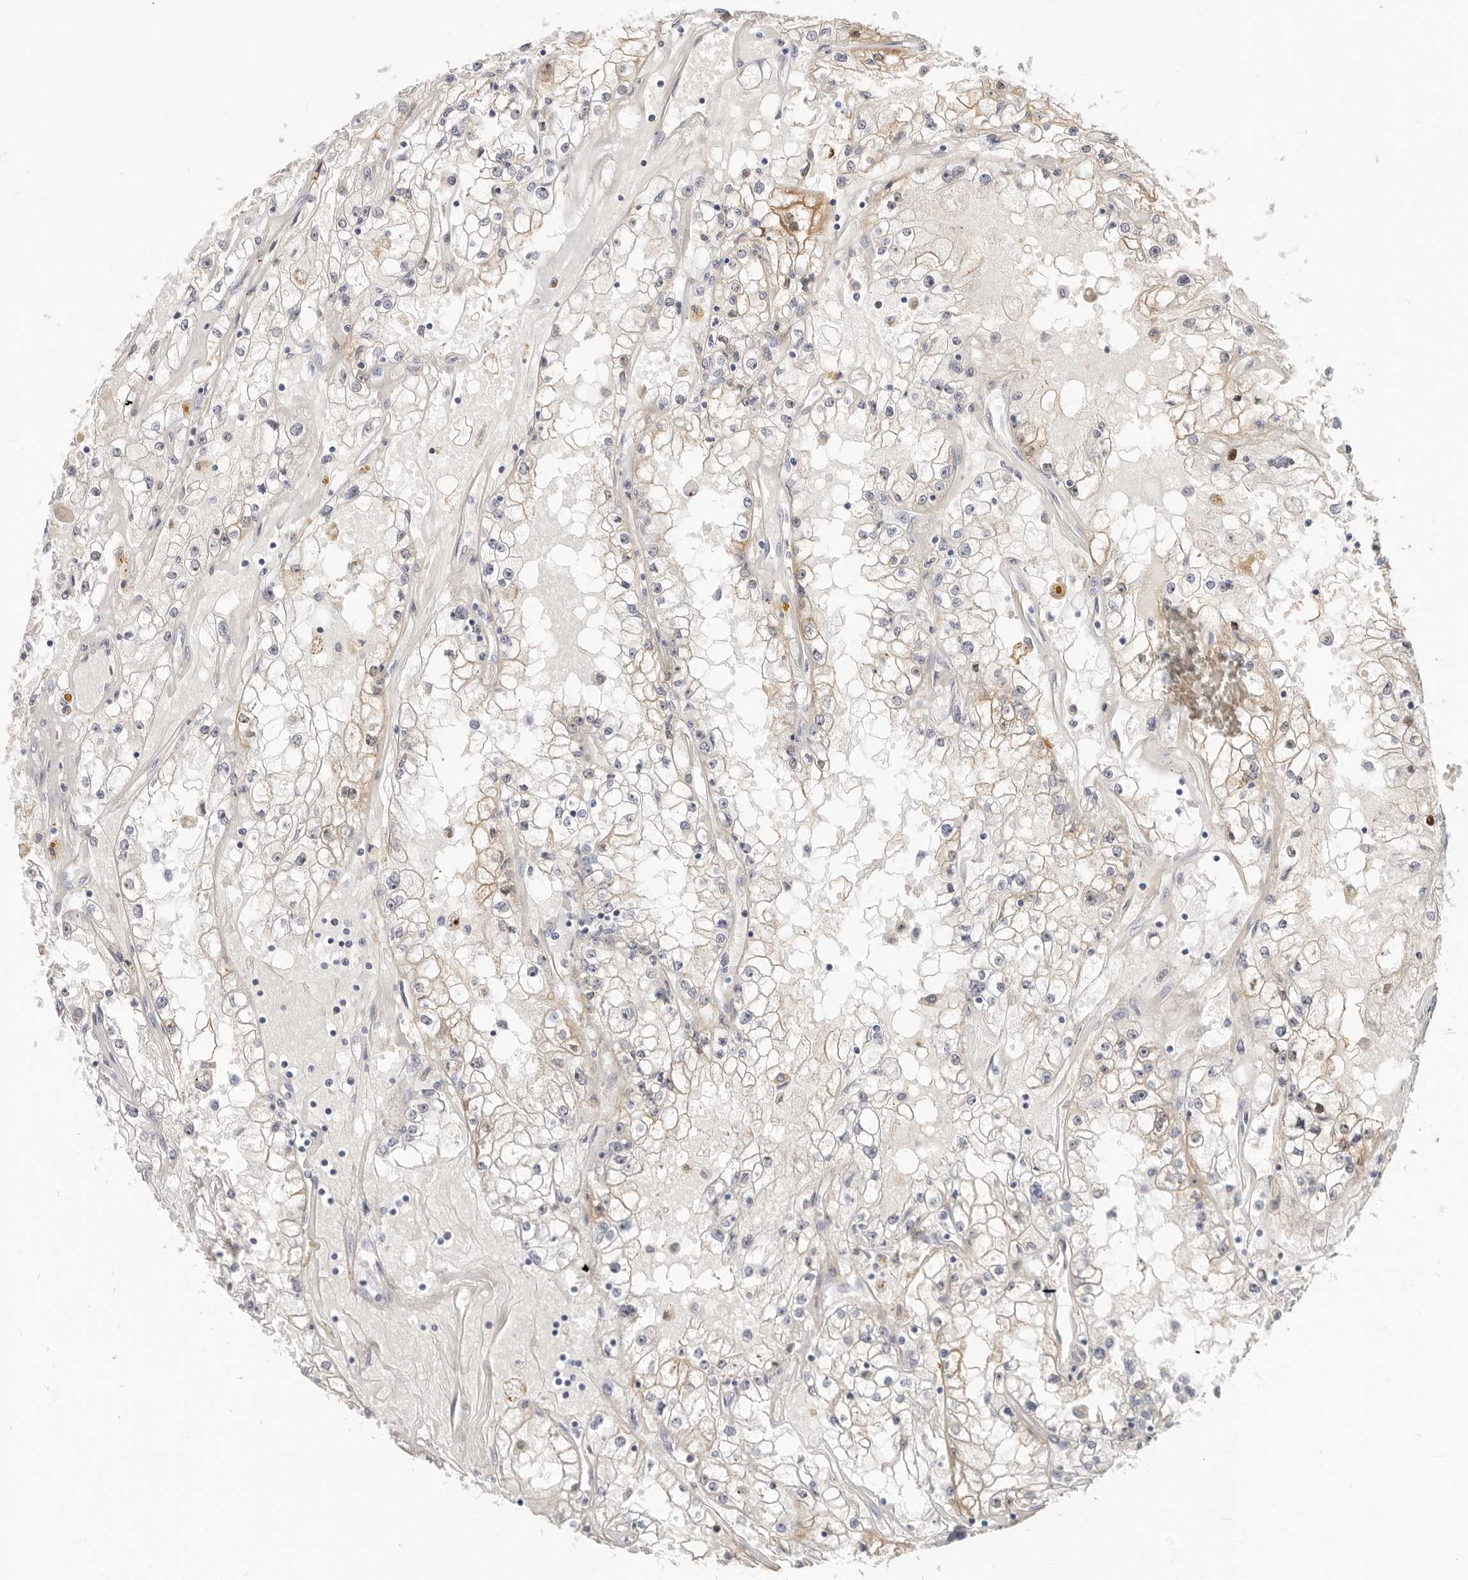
{"staining": {"intensity": "weak", "quantity": "<25%", "location": "cytoplasmic/membranous"}, "tissue": "renal cancer", "cell_type": "Tumor cells", "image_type": "cancer", "snomed": [{"axis": "morphology", "description": "Adenocarcinoma, NOS"}, {"axis": "topography", "description": "Kidney"}], "caption": "Tumor cells show no significant positivity in renal adenocarcinoma. (Stains: DAB (3,3'-diaminobenzidine) immunohistochemistry with hematoxylin counter stain, Microscopy: brightfield microscopy at high magnification).", "gene": "ZRANB1", "patient": {"sex": "male", "age": 56}}